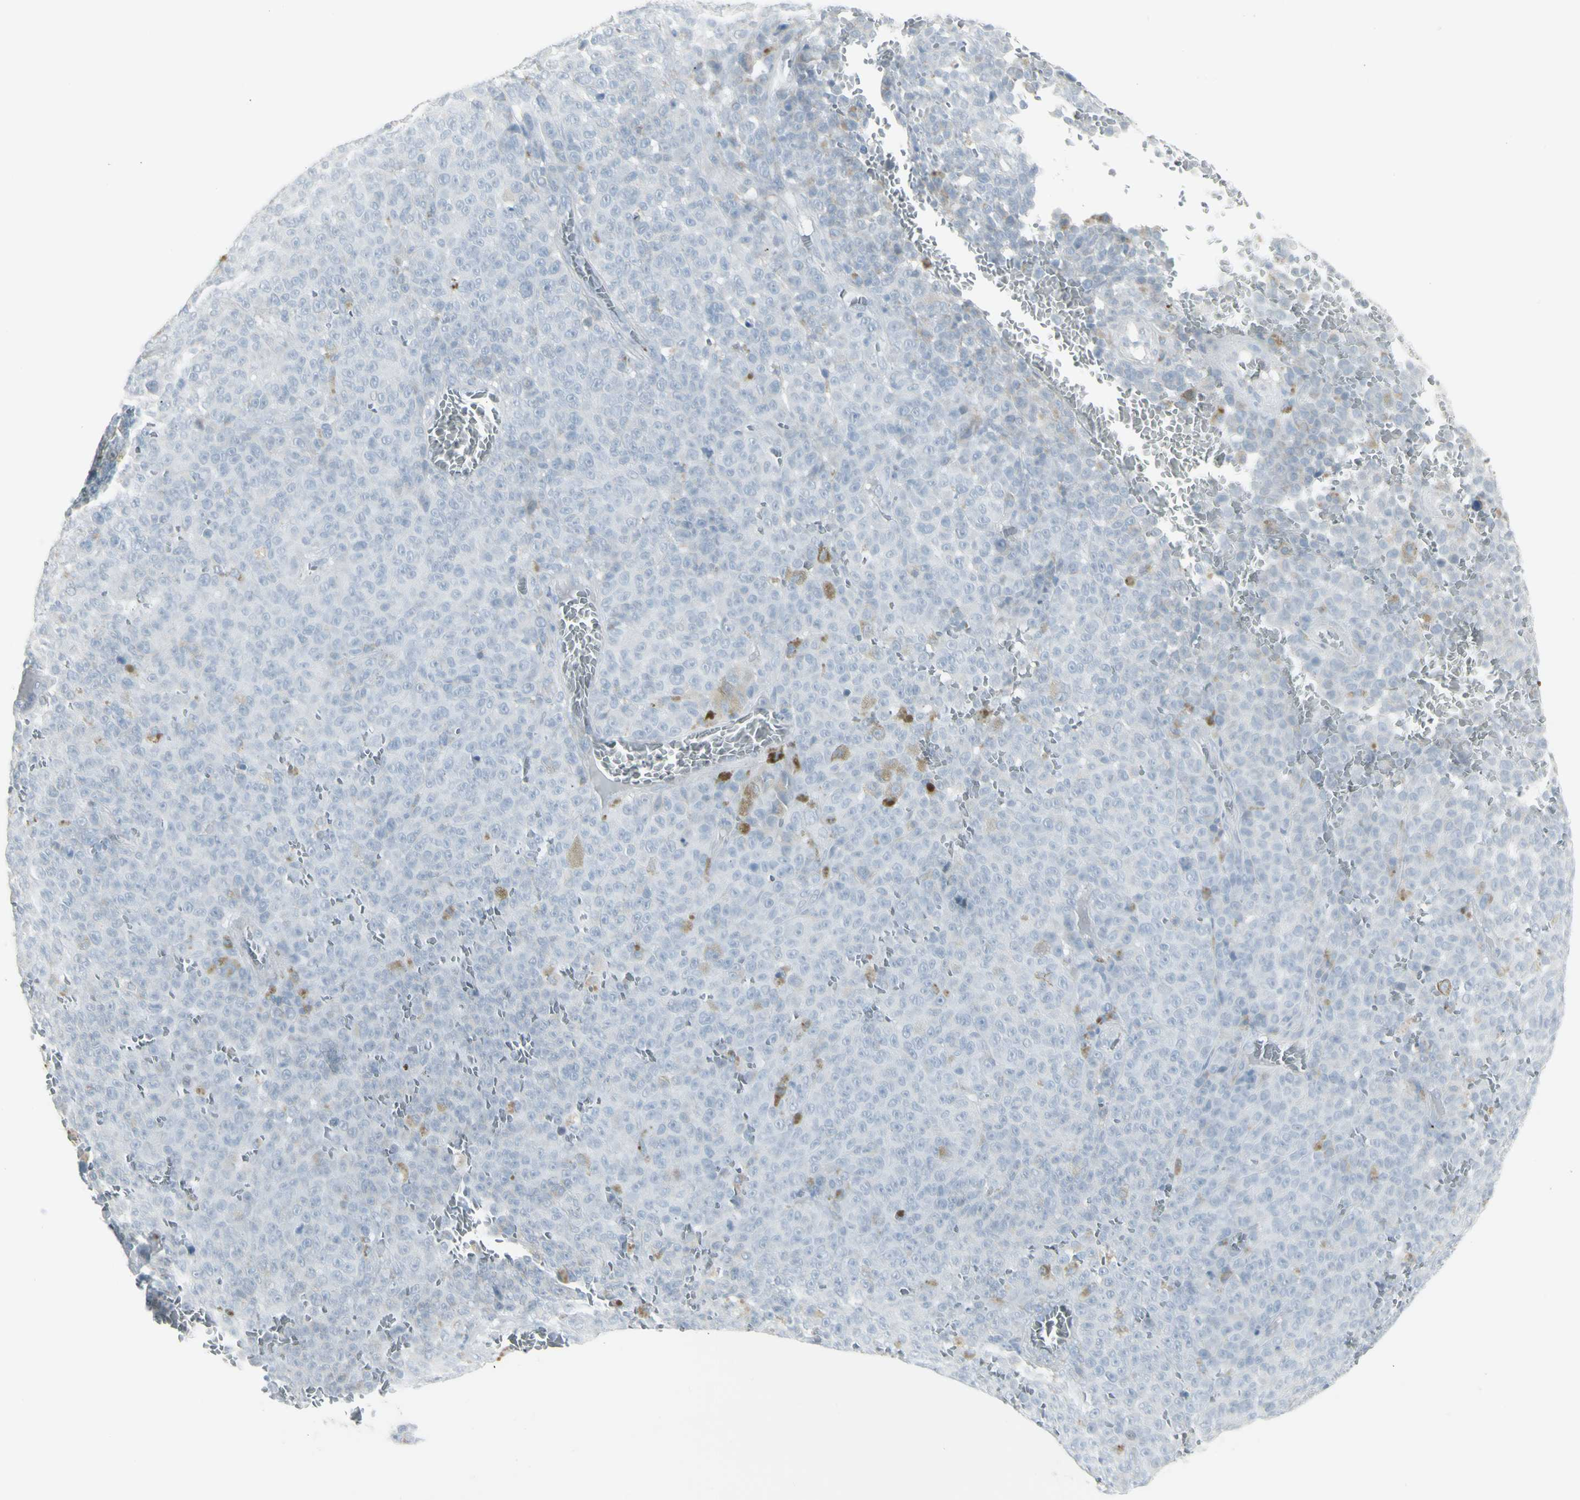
{"staining": {"intensity": "negative", "quantity": "none", "location": "none"}, "tissue": "melanoma", "cell_type": "Tumor cells", "image_type": "cancer", "snomed": [{"axis": "morphology", "description": "Malignant melanoma, NOS"}, {"axis": "topography", "description": "Skin"}], "caption": "Tumor cells show no significant positivity in malignant melanoma.", "gene": "YBX2", "patient": {"sex": "female", "age": 82}}